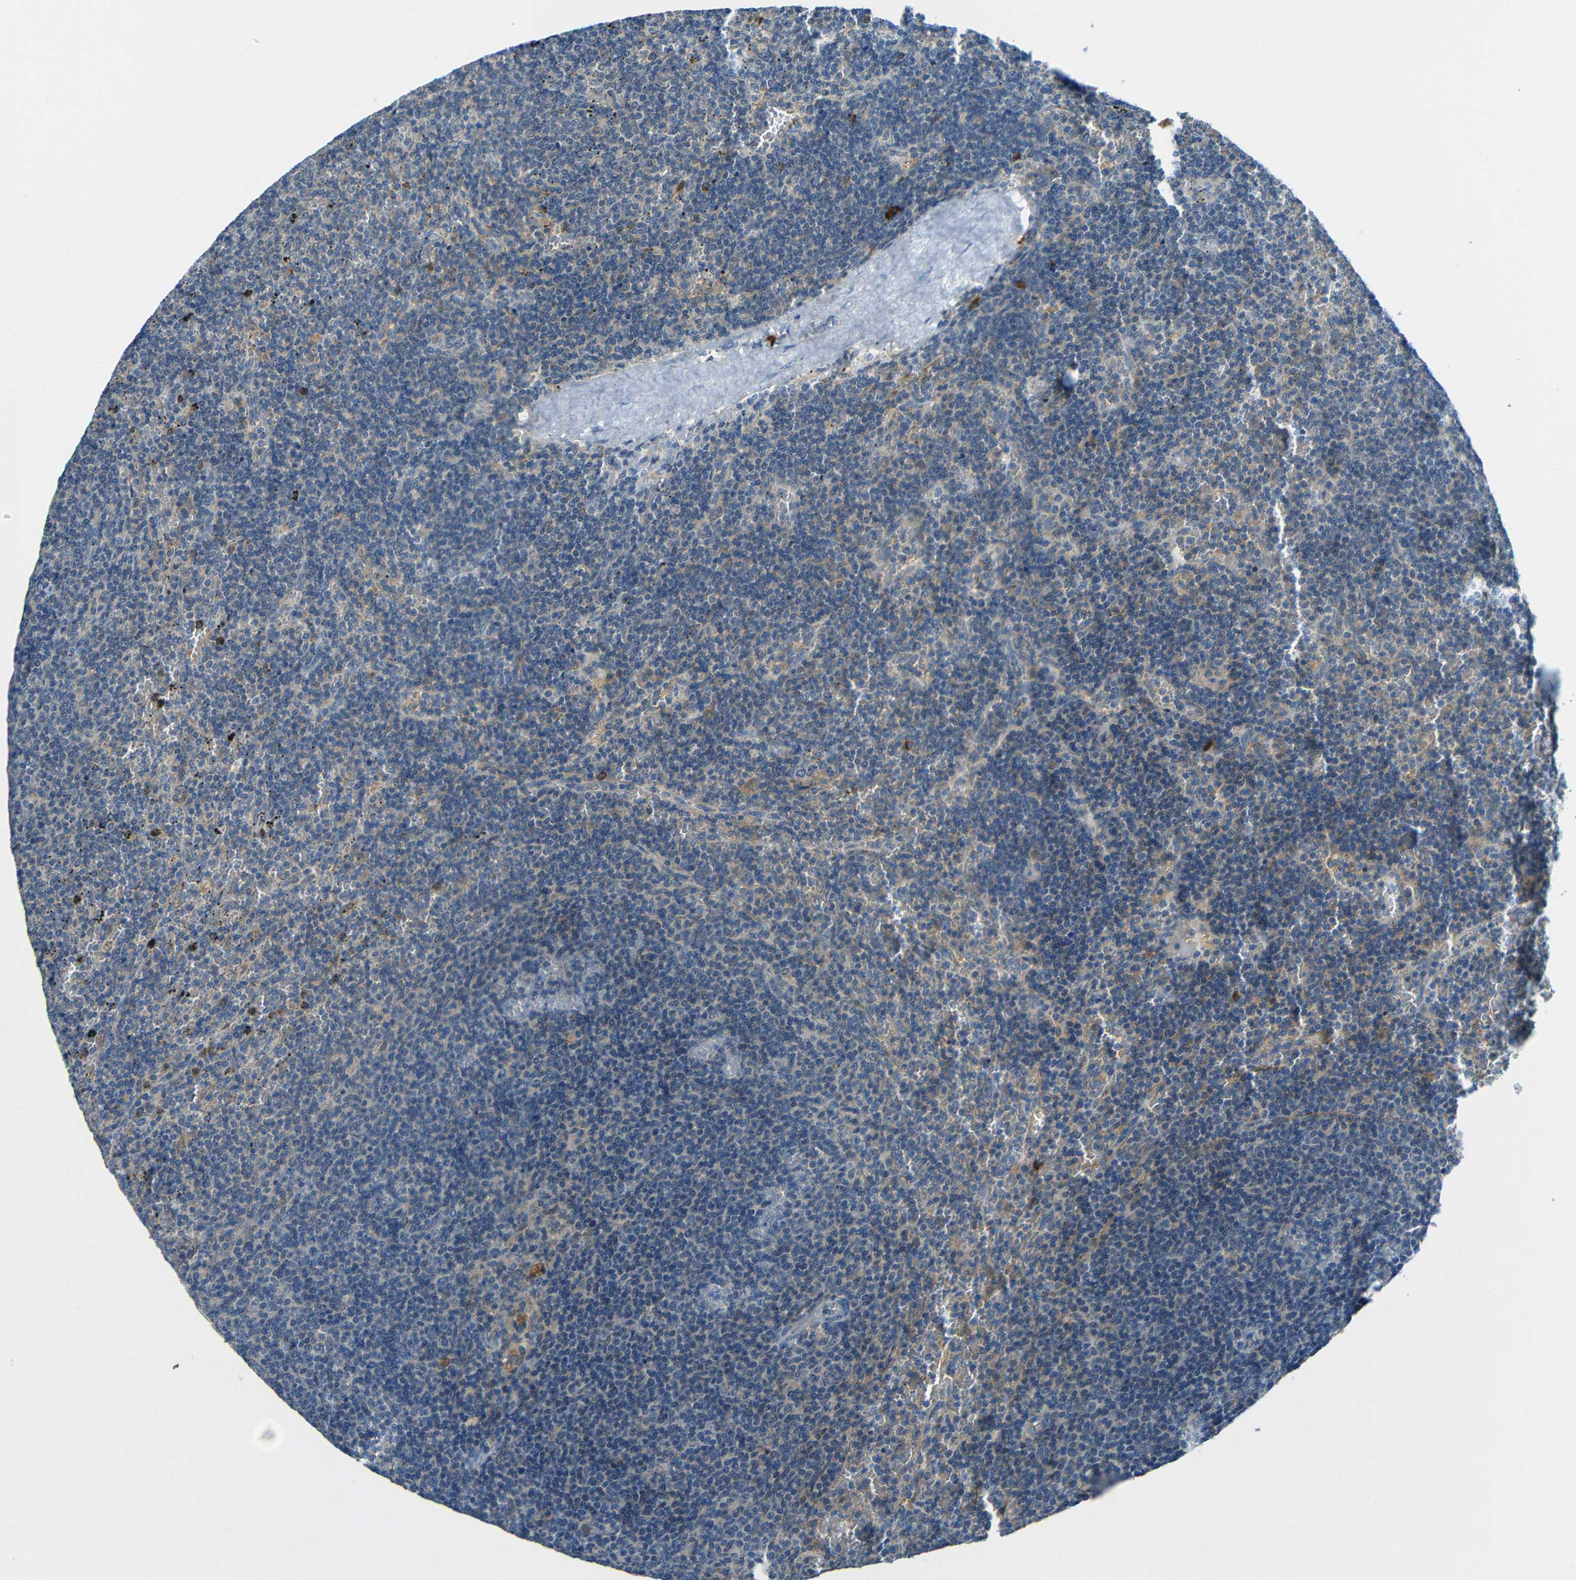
{"staining": {"intensity": "weak", "quantity": "<25%", "location": "cytoplasmic/membranous"}, "tissue": "lymphoma", "cell_type": "Tumor cells", "image_type": "cancer", "snomed": [{"axis": "morphology", "description": "Malignant lymphoma, non-Hodgkin's type, Low grade"}, {"axis": "topography", "description": "Spleen"}], "caption": "Human malignant lymphoma, non-Hodgkin's type (low-grade) stained for a protein using immunohistochemistry (IHC) displays no staining in tumor cells.", "gene": "CYP26B1", "patient": {"sex": "female", "age": 50}}